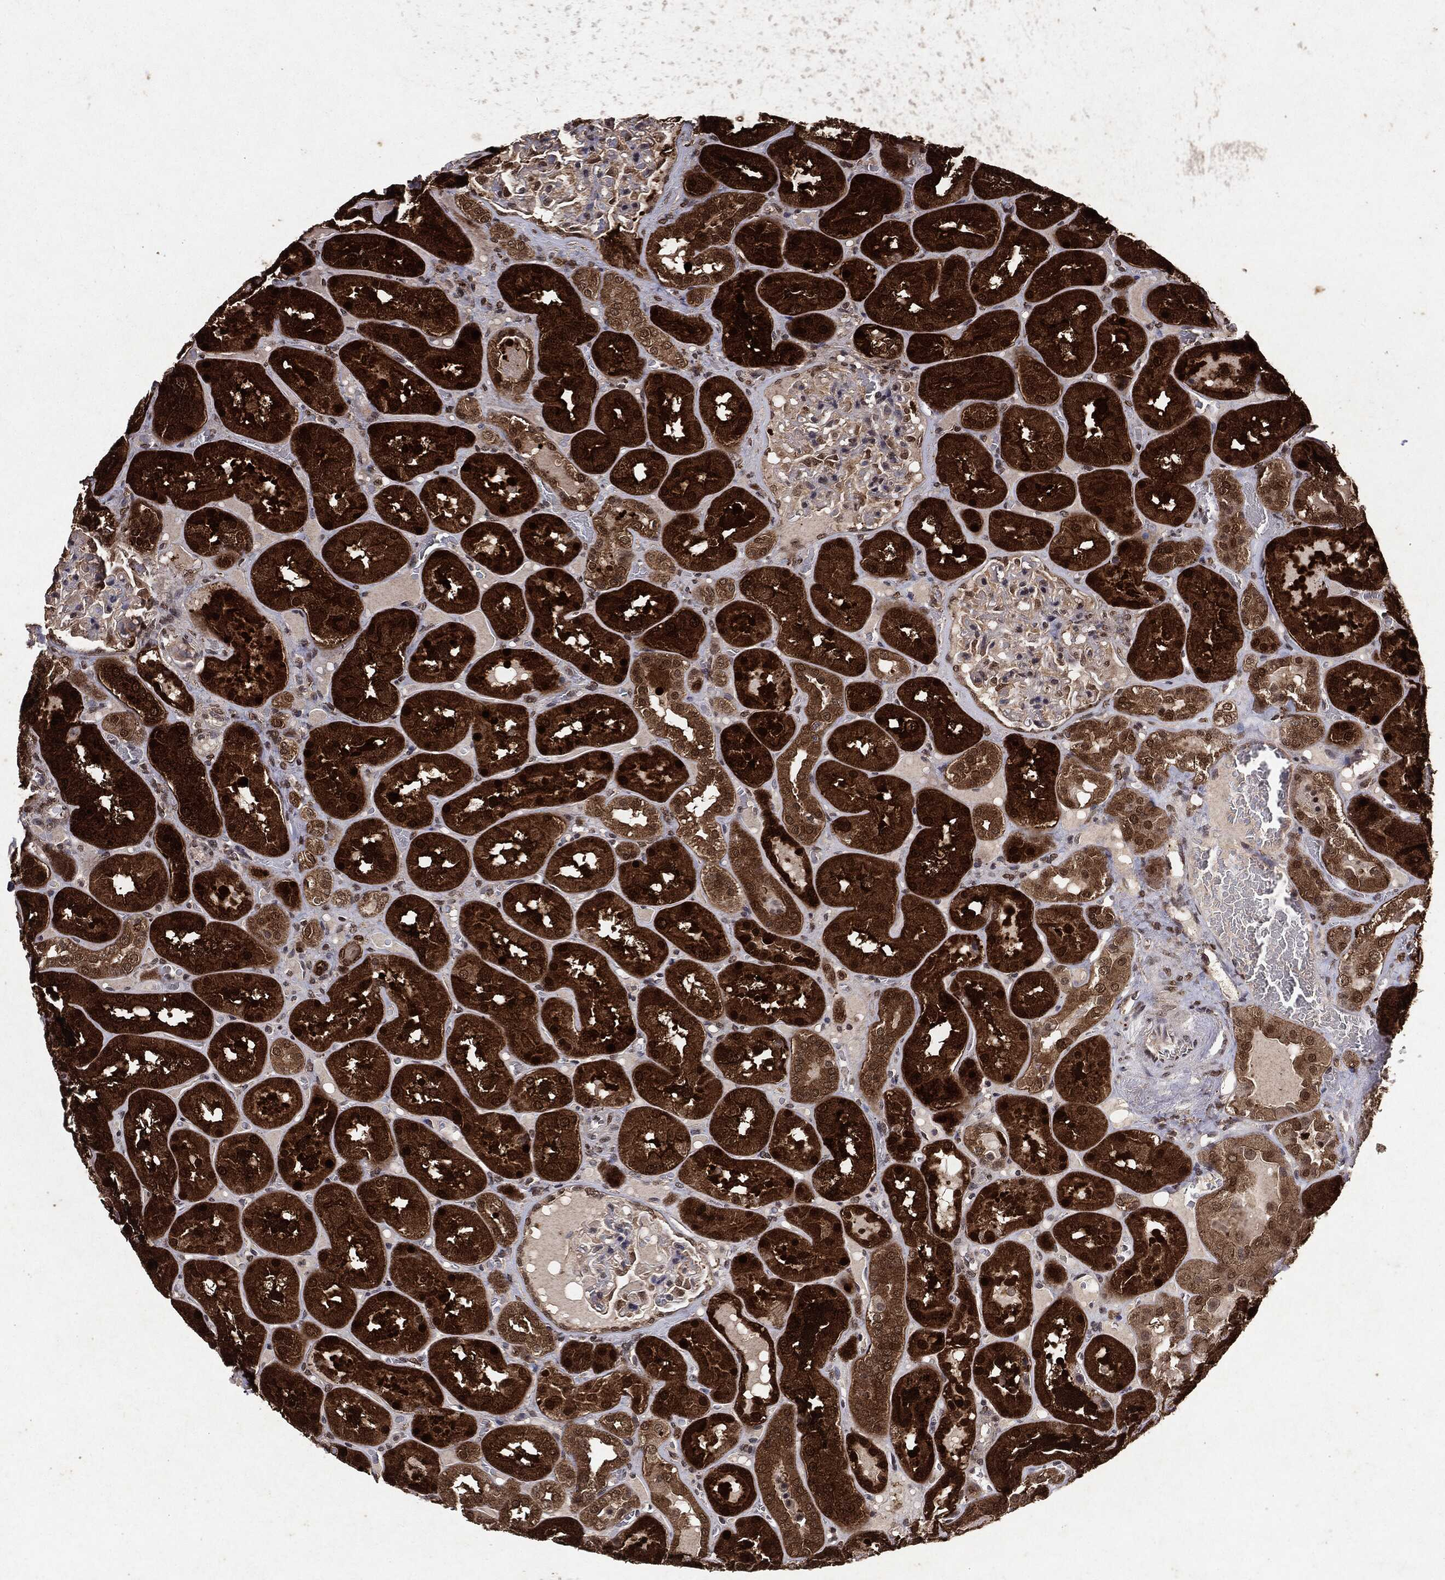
{"staining": {"intensity": "weak", "quantity": "<25%", "location": "cytoplasmic/membranous,nuclear"}, "tissue": "kidney", "cell_type": "Cells in glomeruli", "image_type": "normal", "snomed": [{"axis": "morphology", "description": "Normal tissue, NOS"}, {"axis": "topography", "description": "Kidney"}], "caption": "High power microscopy image of an IHC micrograph of normal kidney, revealing no significant positivity in cells in glomeruli.", "gene": "PEBP1", "patient": {"sex": "male", "age": 73}}